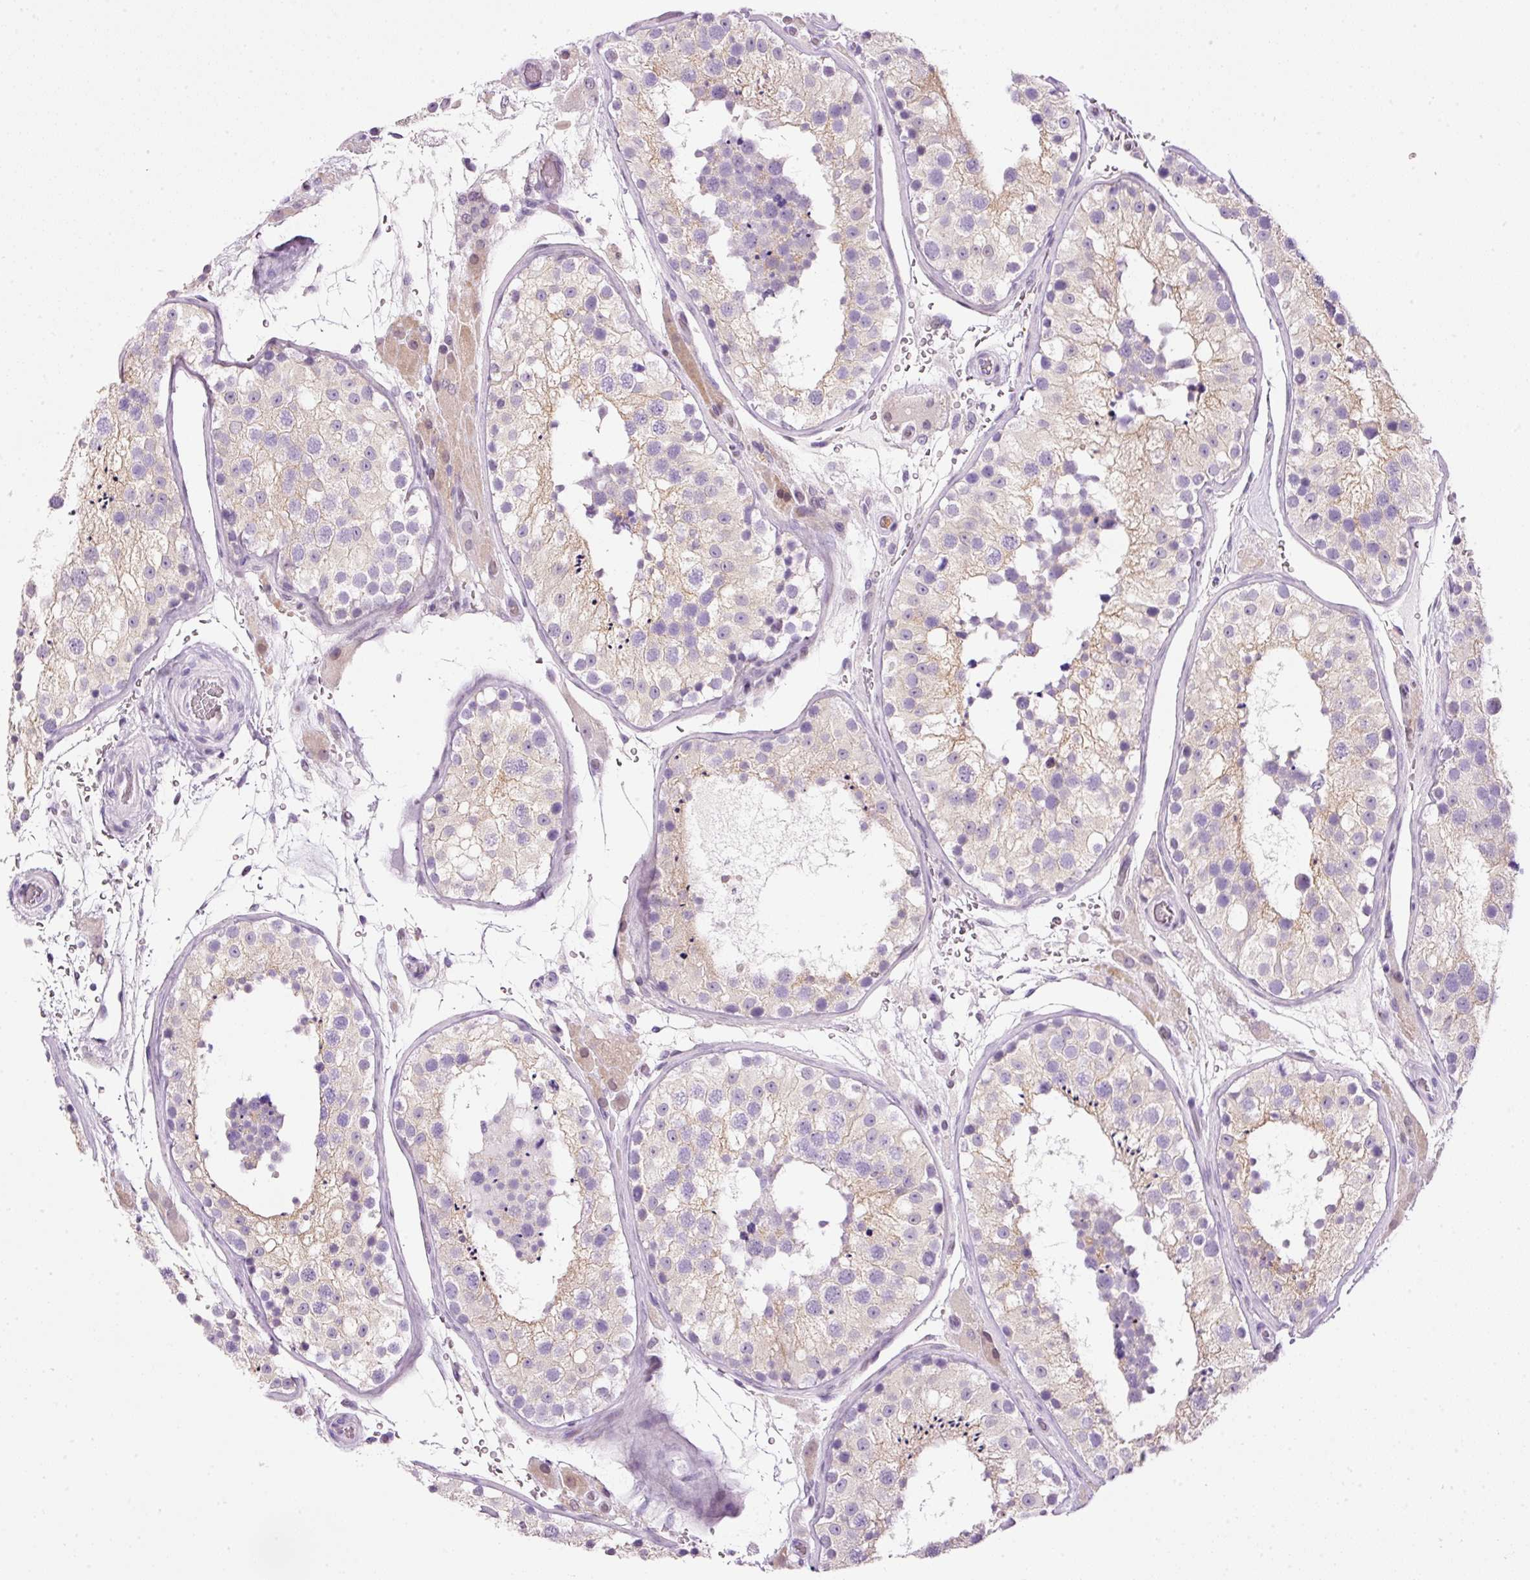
{"staining": {"intensity": "moderate", "quantity": ">75%", "location": "cytoplasmic/membranous"}, "tissue": "testis", "cell_type": "Cells in seminiferous ducts", "image_type": "normal", "snomed": [{"axis": "morphology", "description": "Normal tissue, NOS"}, {"axis": "topography", "description": "Testis"}], "caption": "Immunohistochemistry image of benign testis stained for a protein (brown), which demonstrates medium levels of moderate cytoplasmic/membranous expression in about >75% of cells in seminiferous ducts.", "gene": "SRC", "patient": {"sex": "male", "age": 26}}